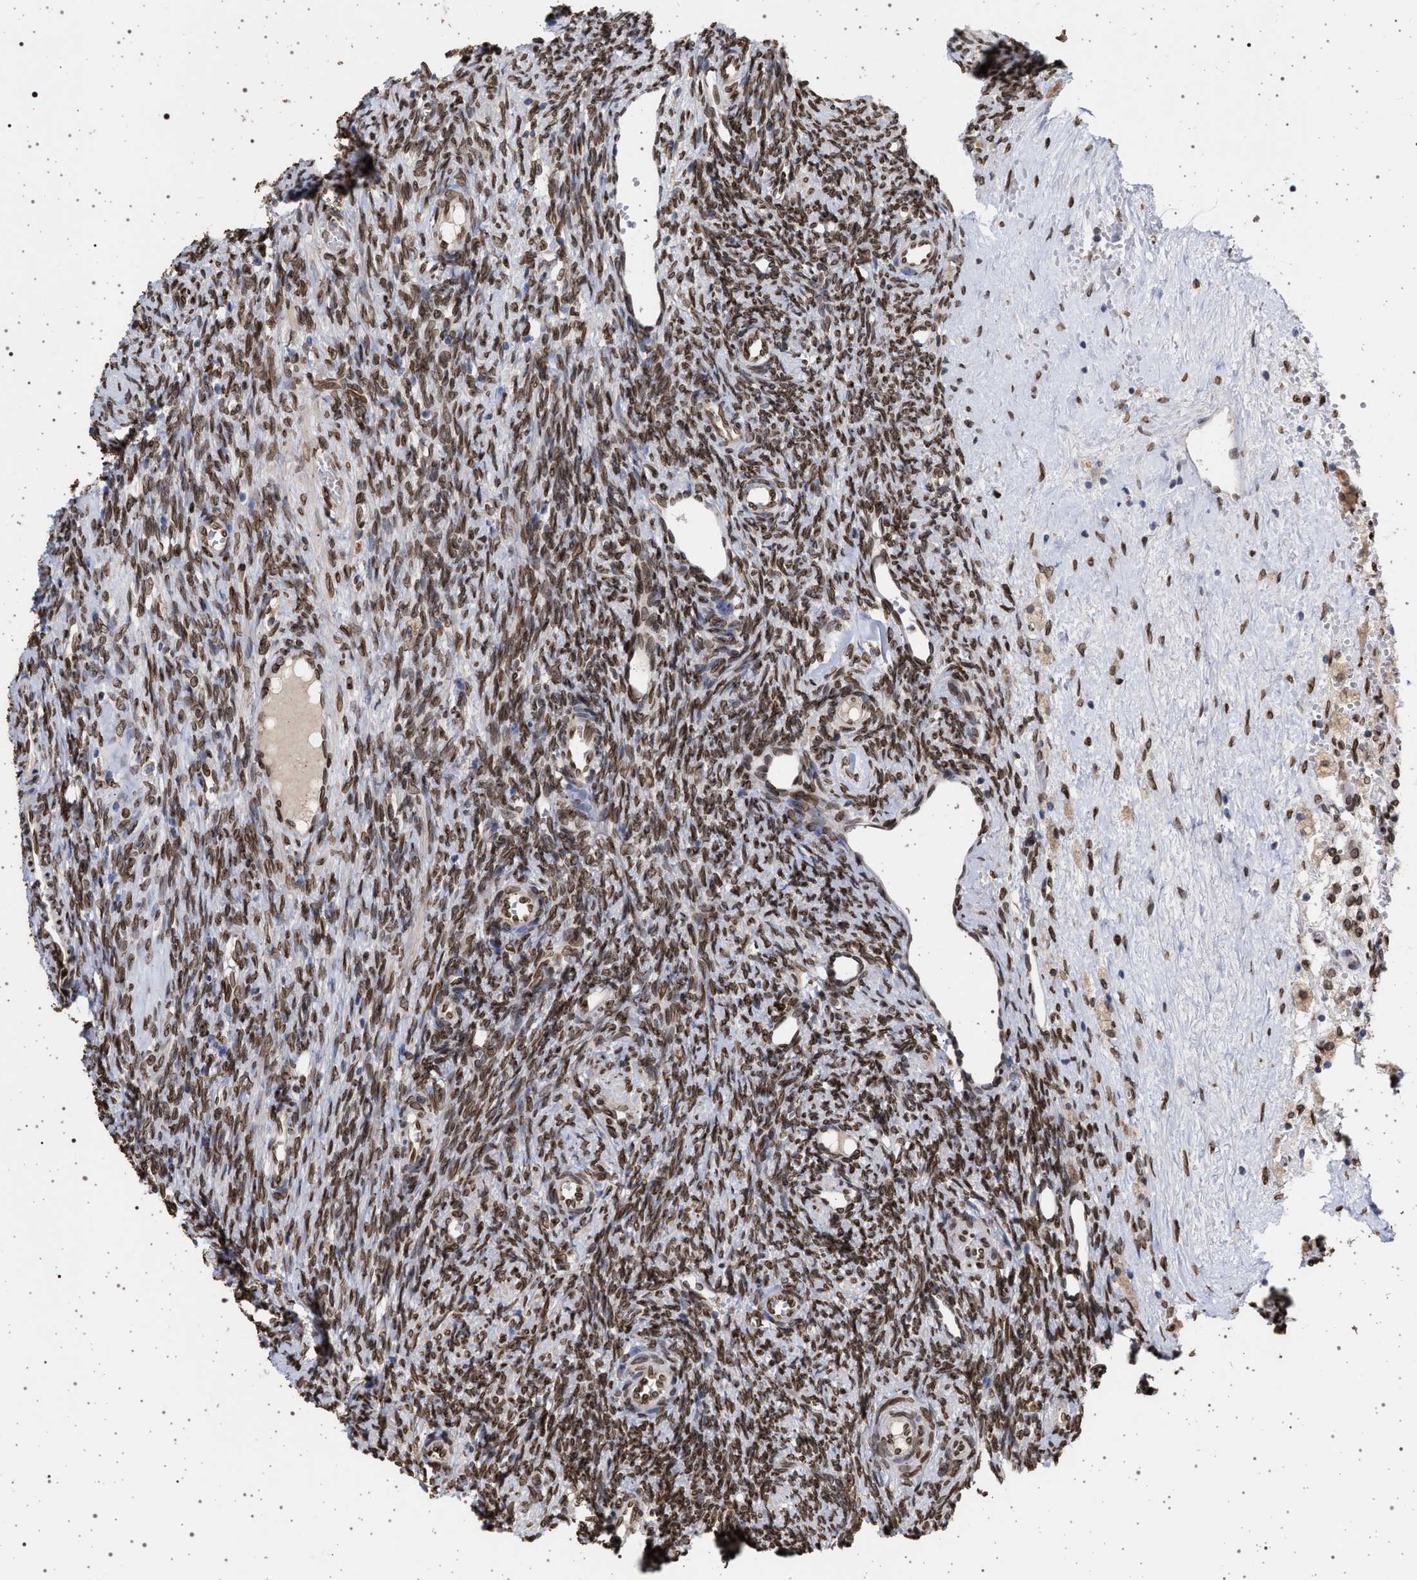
{"staining": {"intensity": "moderate", "quantity": ">75%", "location": "cytoplasmic/membranous,nuclear"}, "tissue": "ovary", "cell_type": "Follicle cells", "image_type": "normal", "snomed": [{"axis": "morphology", "description": "Normal tissue, NOS"}, {"axis": "topography", "description": "Ovary"}], "caption": "Benign ovary displays moderate cytoplasmic/membranous,nuclear expression in about >75% of follicle cells (Brightfield microscopy of DAB IHC at high magnification)..", "gene": "ING2", "patient": {"sex": "female", "age": 41}}